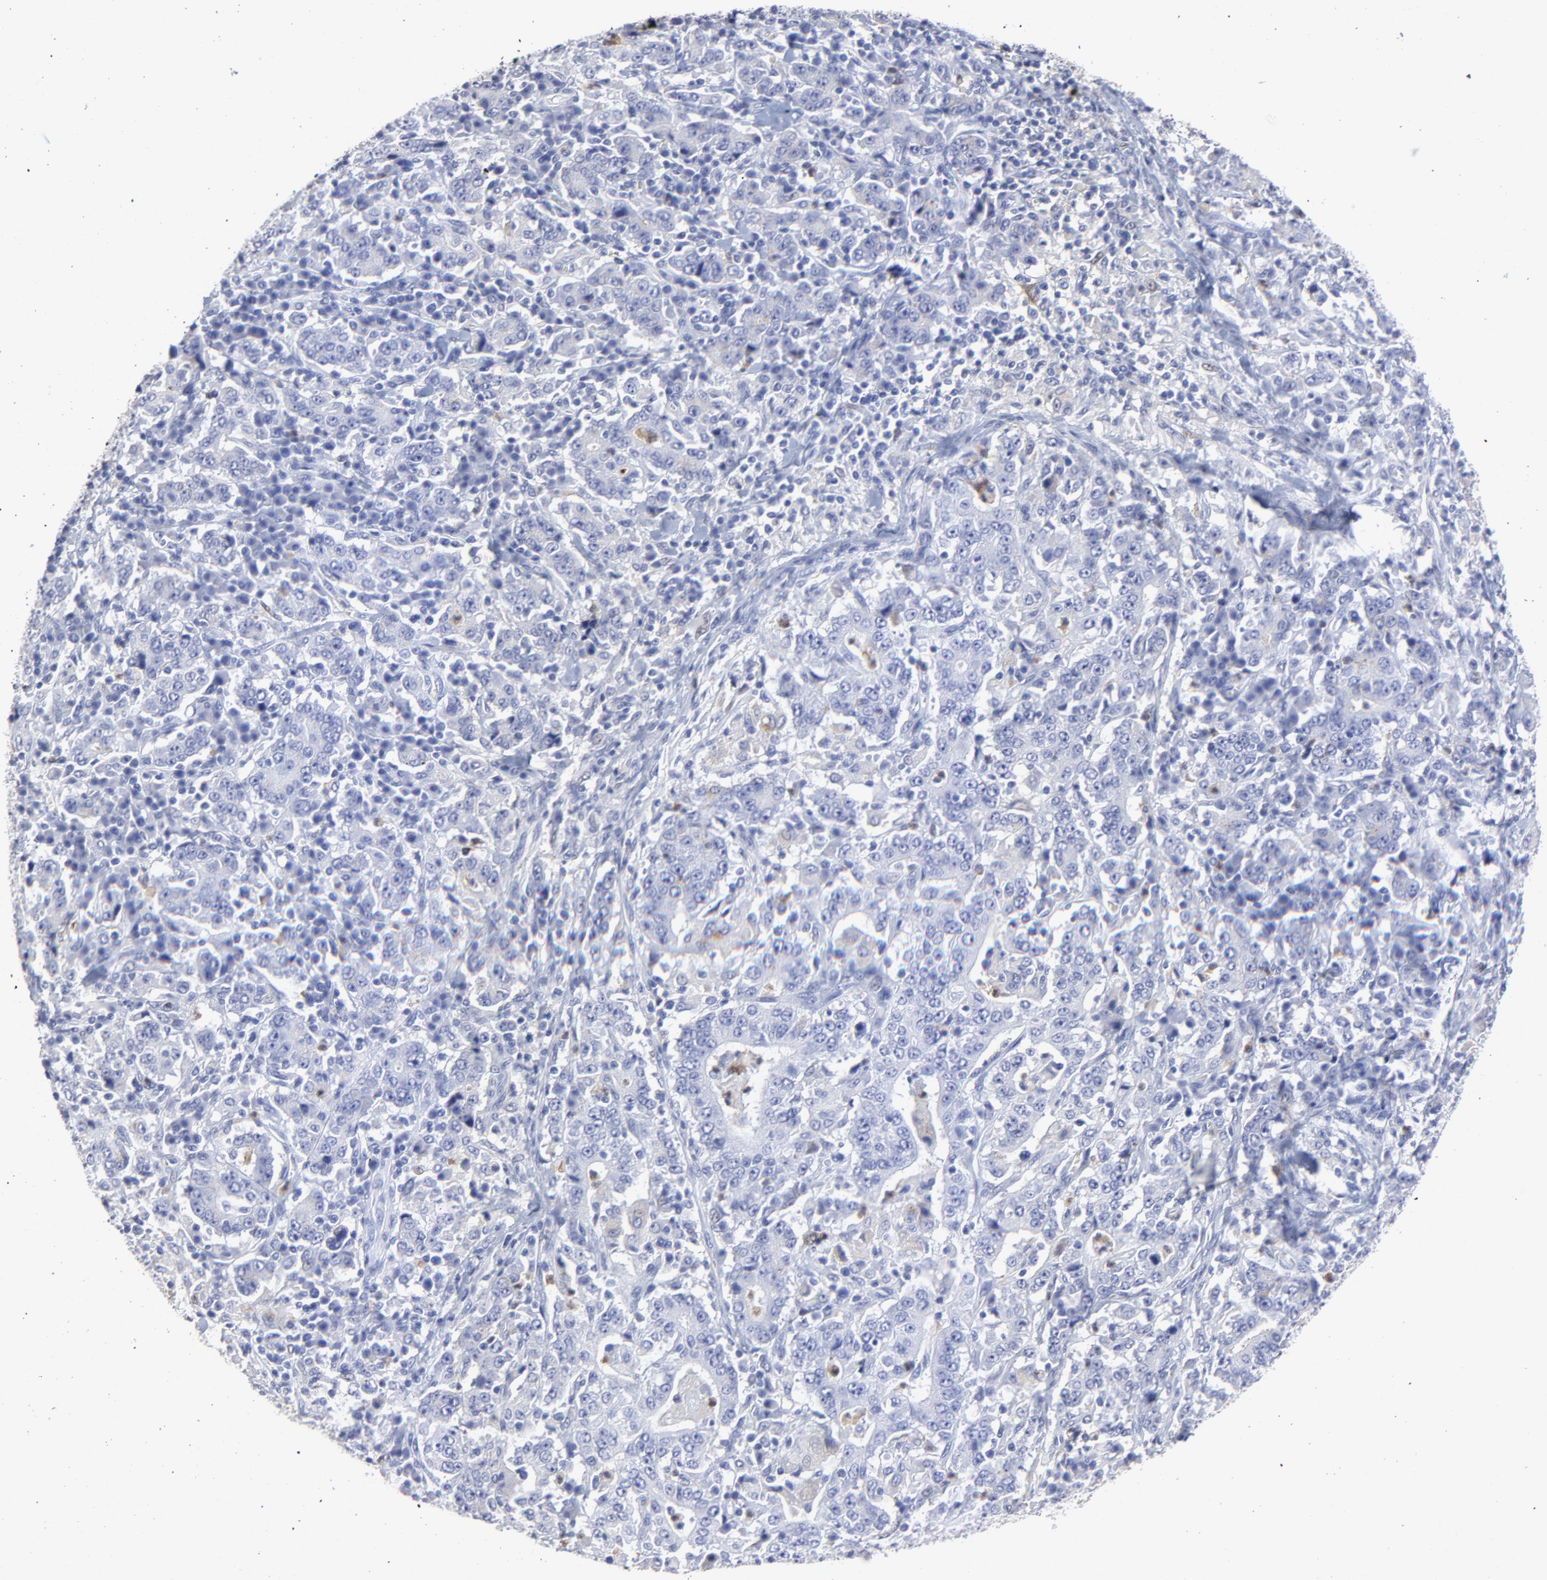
{"staining": {"intensity": "negative", "quantity": "none", "location": "none"}, "tissue": "stomach cancer", "cell_type": "Tumor cells", "image_type": "cancer", "snomed": [{"axis": "morphology", "description": "Normal tissue, NOS"}, {"axis": "morphology", "description": "Adenocarcinoma, NOS"}, {"axis": "topography", "description": "Stomach, upper"}, {"axis": "topography", "description": "Stomach"}], "caption": "DAB immunohistochemical staining of human stomach cancer (adenocarcinoma) demonstrates no significant positivity in tumor cells.", "gene": "SMARCA1", "patient": {"sex": "male", "age": 59}}